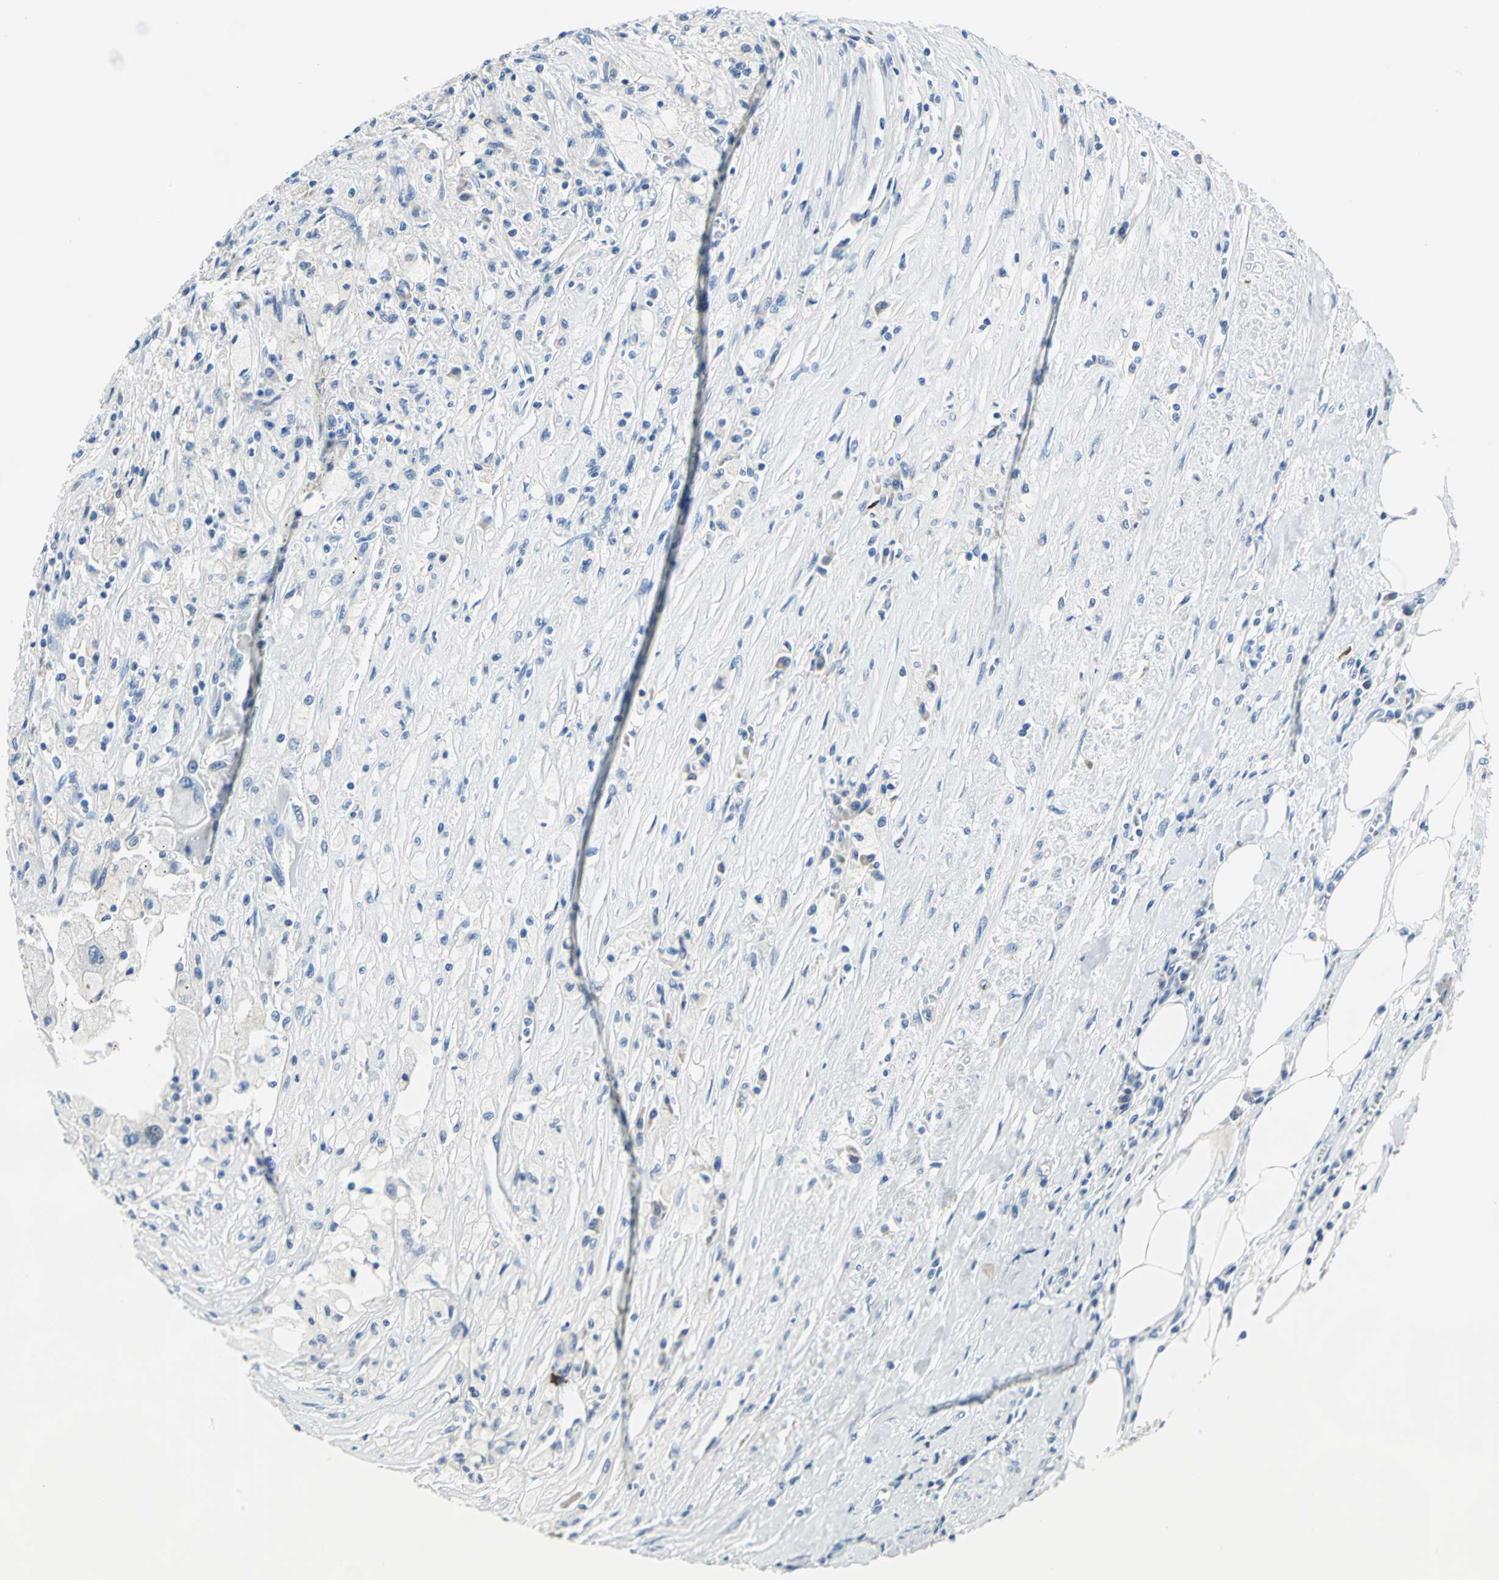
{"staining": {"intensity": "negative", "quantity": "none", "location": "none"}, "tissue": "renal cancer", "cell_type": "Tumor cells", "image_type": "cancer", "snomed": [{"axis": "morphology", "description": "Normal tissue, NOS"}, {"axis": "morphology", "description": "Adenocarcinoma, NOS"}, {"axis": "topography", "description": "Kidney"}], "caption": "A high-resolution micrograph shows immunohistochemistry (IHC) staining of adenocarcinoma (renal), which displays no significant staining in tumor cells. (DAB (3,3'-diaminobenzidine) IHC with hematoxylin counter stain).", "gene": "TRIM25", "patient": {"sex": "male", "age": 71}}